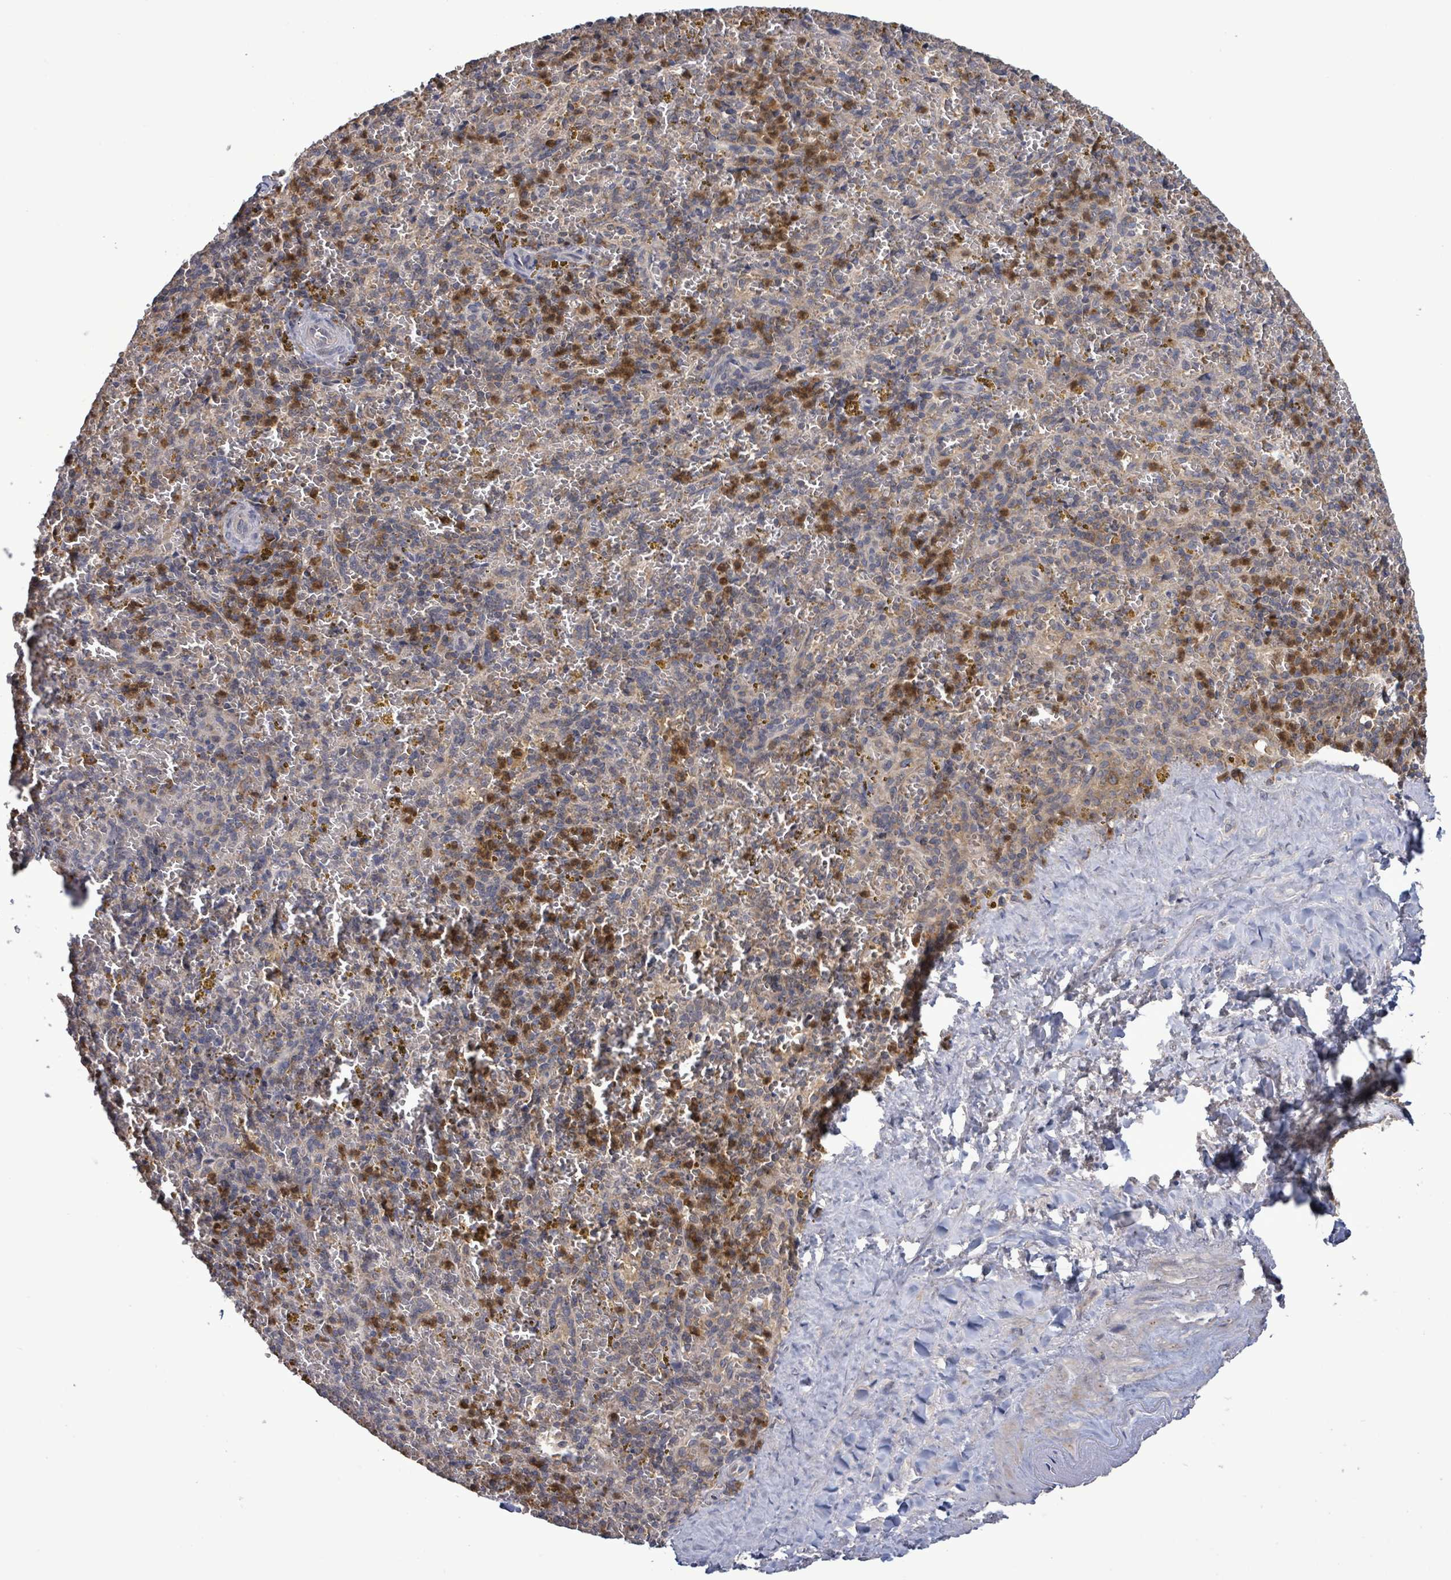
{"staining": {"intensity": "strong", "quantity": "25%-75%", "location": "cytoplasmic/membranous"}, "tissue": "spleen", "cell_type": "Cells in red pulp", "image_type": "normal", "snomed": [{"axis": "morphology", "description": "Normal tissue, NOS"}, {"axis": "topography", "description": "Spleen"}], "caption": "DAB immunohistochemical staining of benign human spleen shows strong cytoplasmic/membranous protein expression in approximately 25%-75% of cells in red pulp.", "gene": "SERPINE3", "patient": {"sex": "male", "age": 57}}